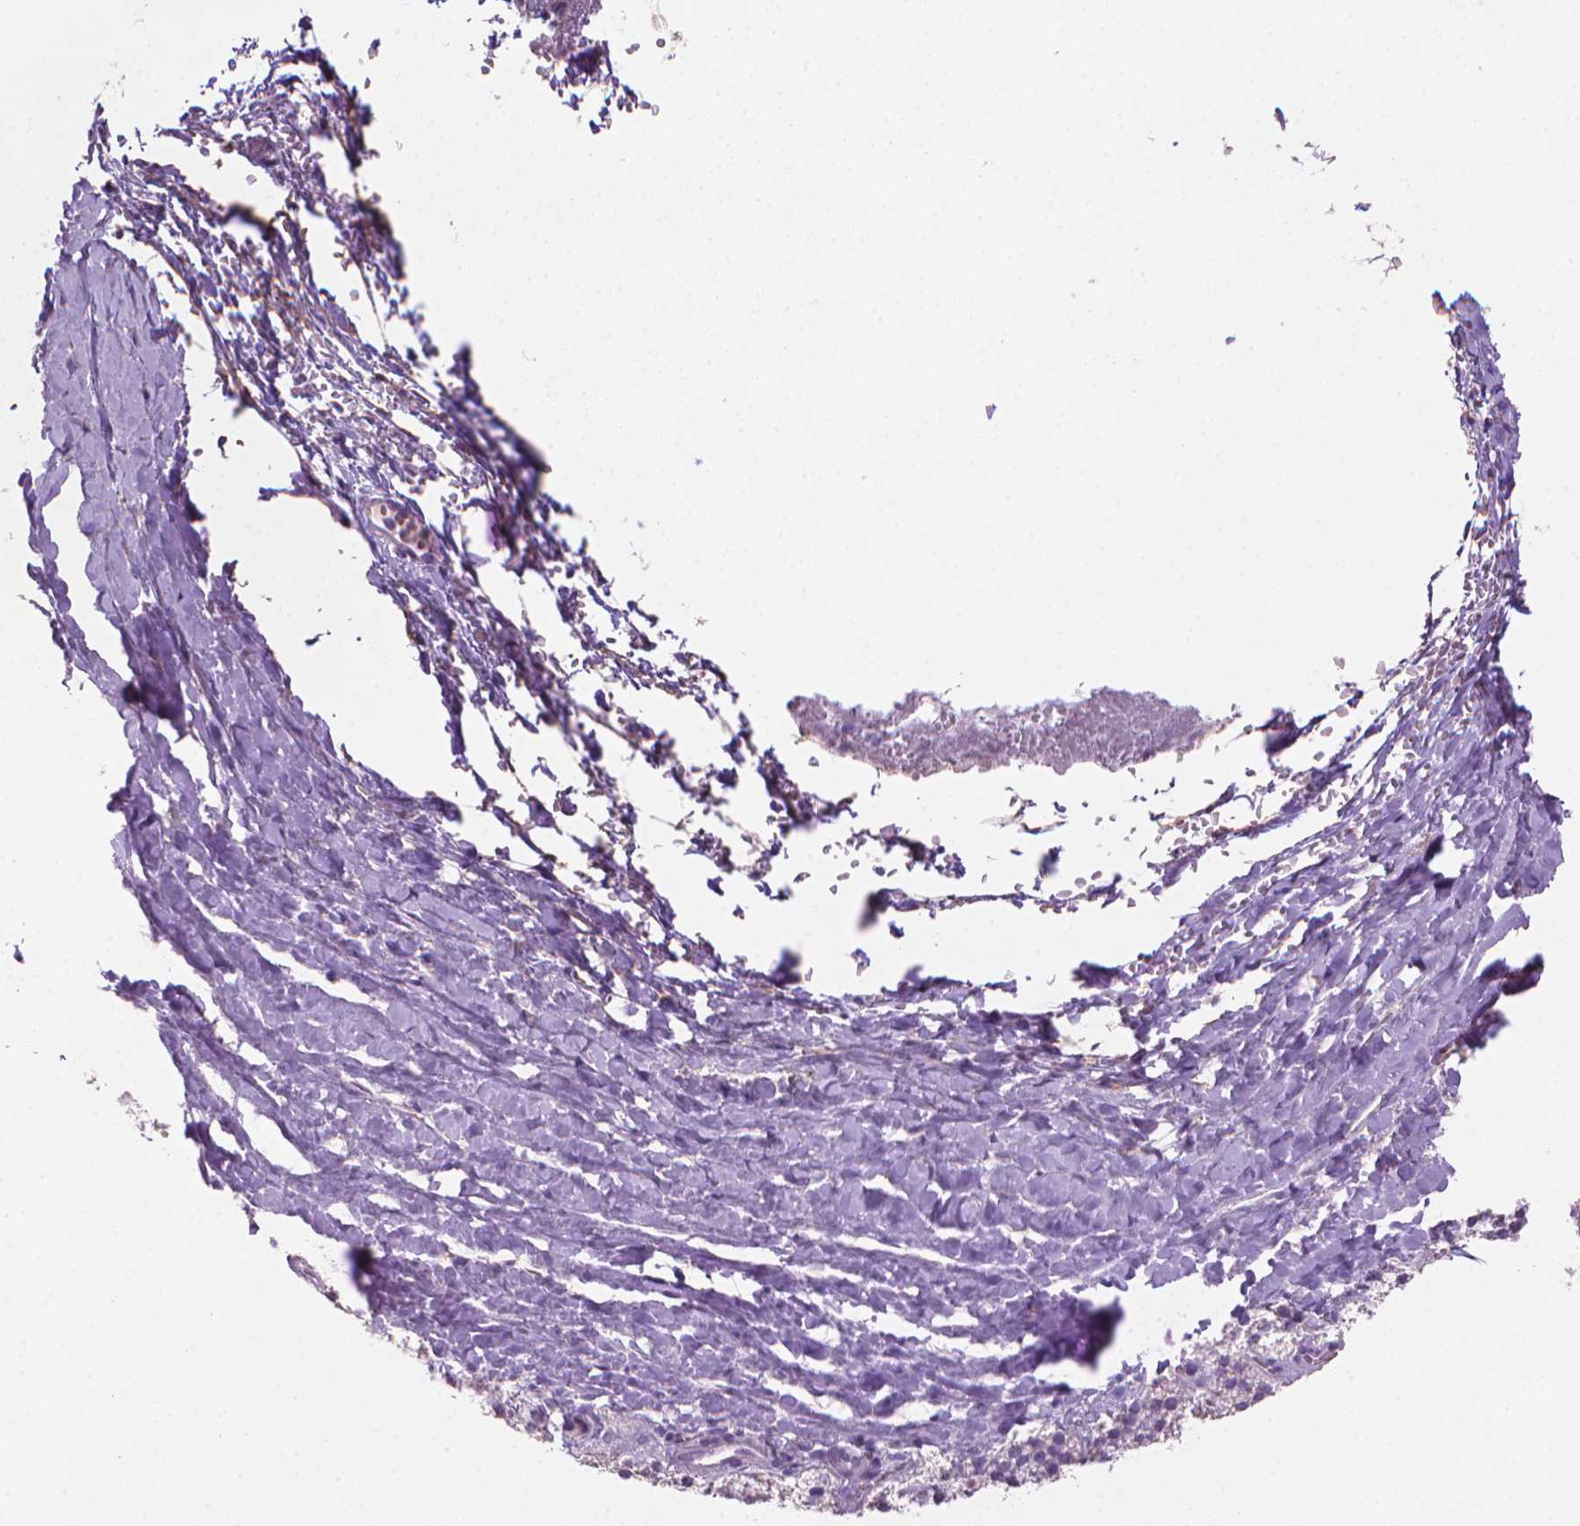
{"staining": {"intensity": "negative", "quantity": "none", "location": "none"}, "tissue": "adrenal gland", "cell_type": "Glandular cells", "image_type": "normal", "snomed": [{"axis": "morphology", "description": "Normal tissue, NOS"}, {"axis": "topography", "description": "Adrenal gland"}], "caption": "Glandular cells are negative for brown protein staining in normal adrenal gland. (DAB immunohistochemistry with hematoxylin counter stain).", "gene": "MUC1", "patient": {"sex": "male", "age": 53}}